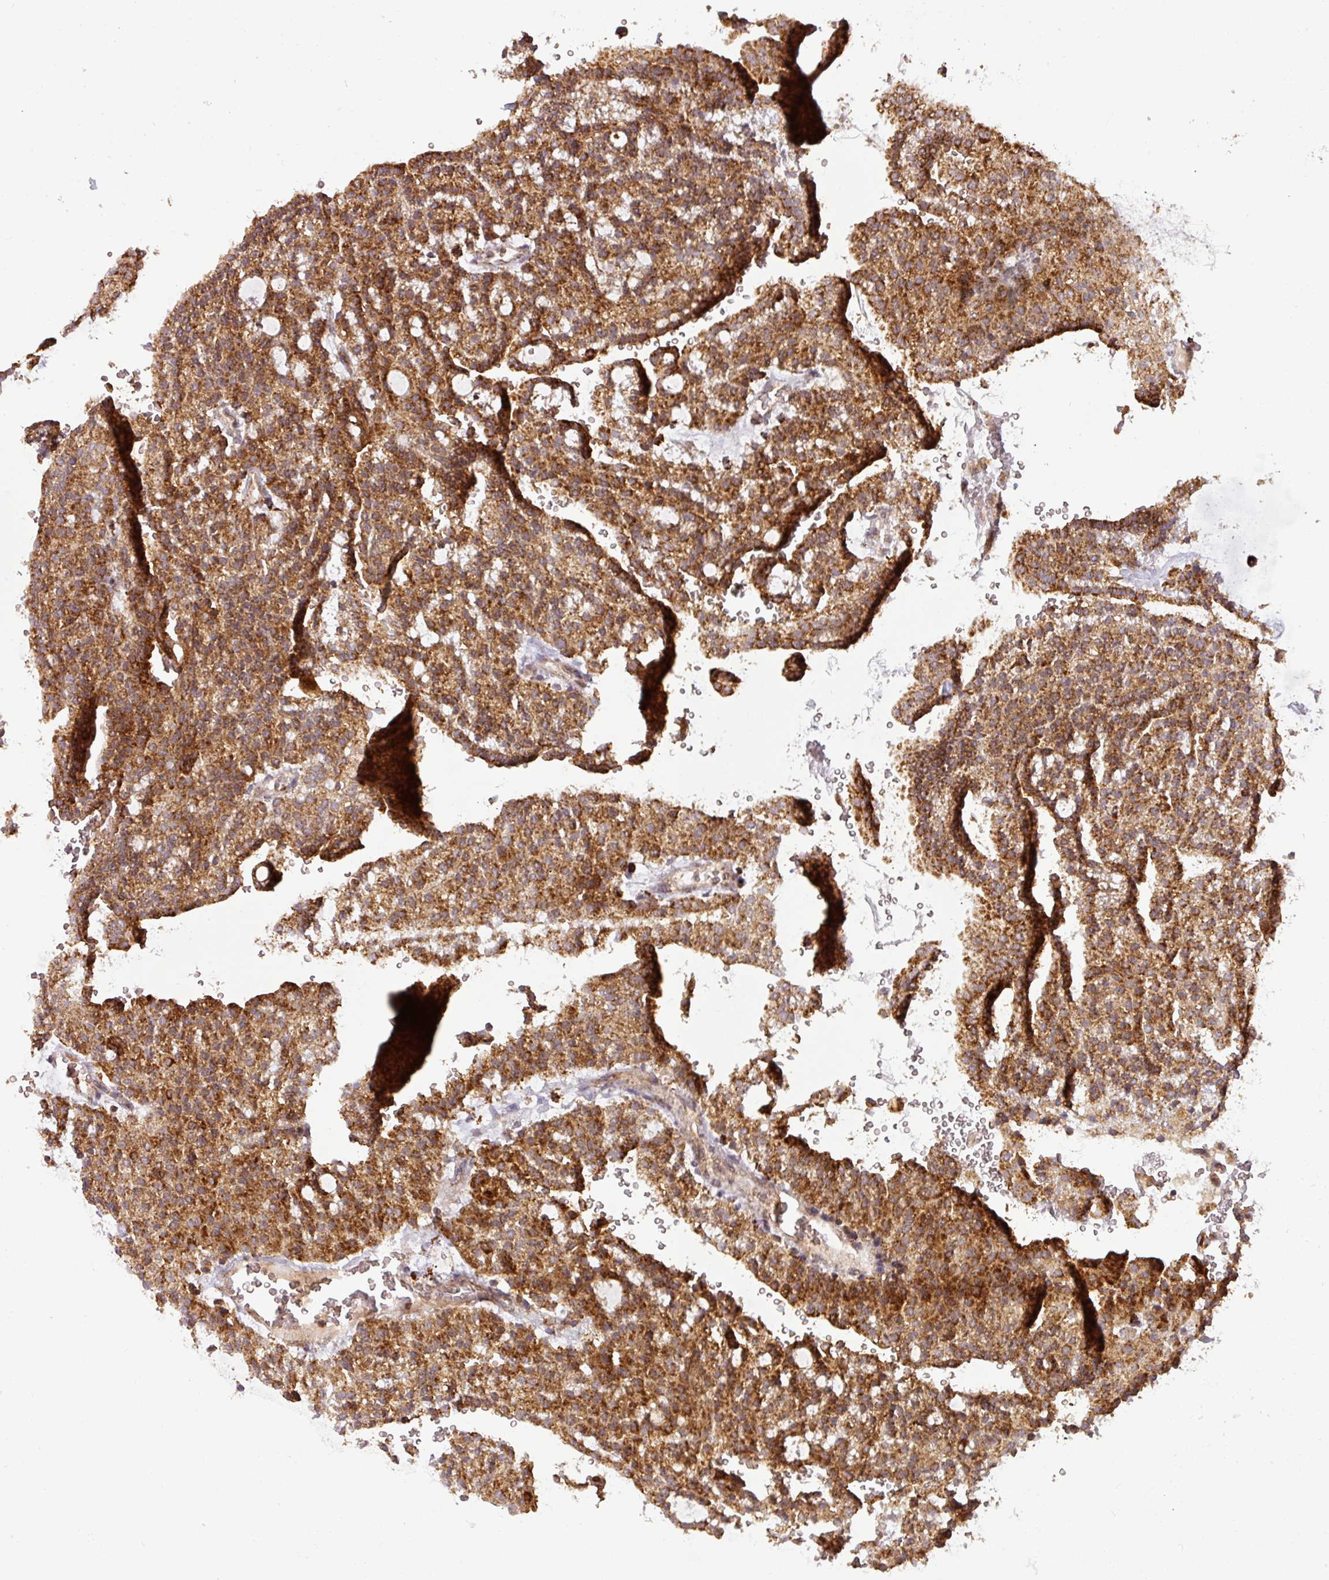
{"staining": {"intensity": "strong", "quantity": ">75%", "location": "cytoplasmic/membranous"}, "tissue": "renal cancer", "cell_type": "Tumor cells", "image_type": "cancer", "snomed": [{"axis": "morphology", "description": "Adenocarcinoma, NOS"}, {"axis": "topography", "description": "Kidney"}], "caption": "High-magnification brightfield microscopy of adenocarcinoma (renal) stained with DAB (3,3'-diaminobenzidine) (brown) and counterstained with hematoxylin (blue). tumor cells exhibit strong cytoplasmic/membranous expression is identified in about>75% of cells.", "gene": "MRPS16", "patient": {"sex": "male", "age": 63}}